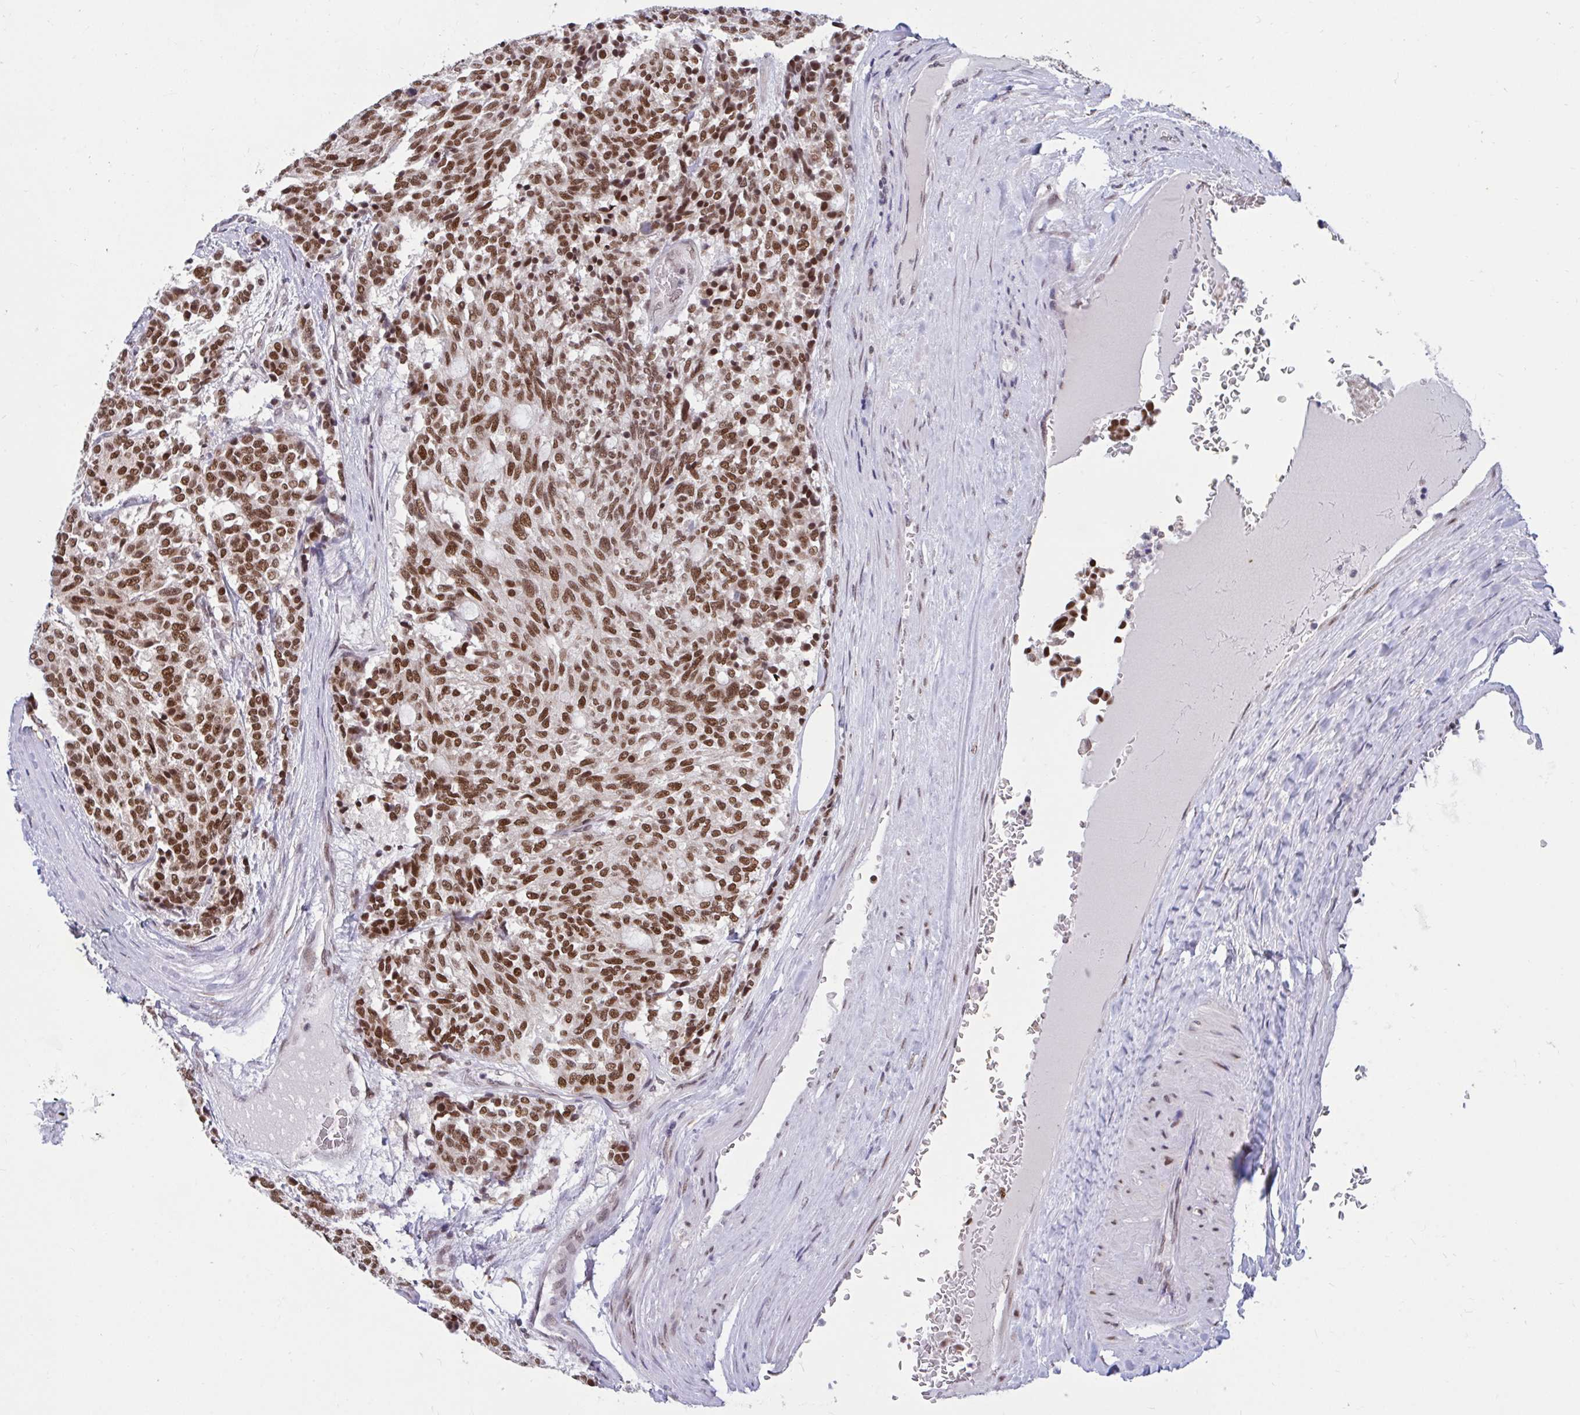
{"staining": {"intensity": "moderate", "quantity": ">75%", "location": "nuclear"}, "tissue": "carcinoid", "cell_type": "Tumor cells", "image_type": "cancer", "snomed": [{"axis": "morphology", "description": "Carcinoid, malignant, NOS"}, {"axis": "topography", "description": "Pancreas"}], "caption": "There is medium levels of moderate nuclear expression in tumor cells of malignant carcinoid, as demonstrated by immunohistochemical staining (brown color).", "gene": "PHF10", "patient": {"sex": "female", "age": 54}}